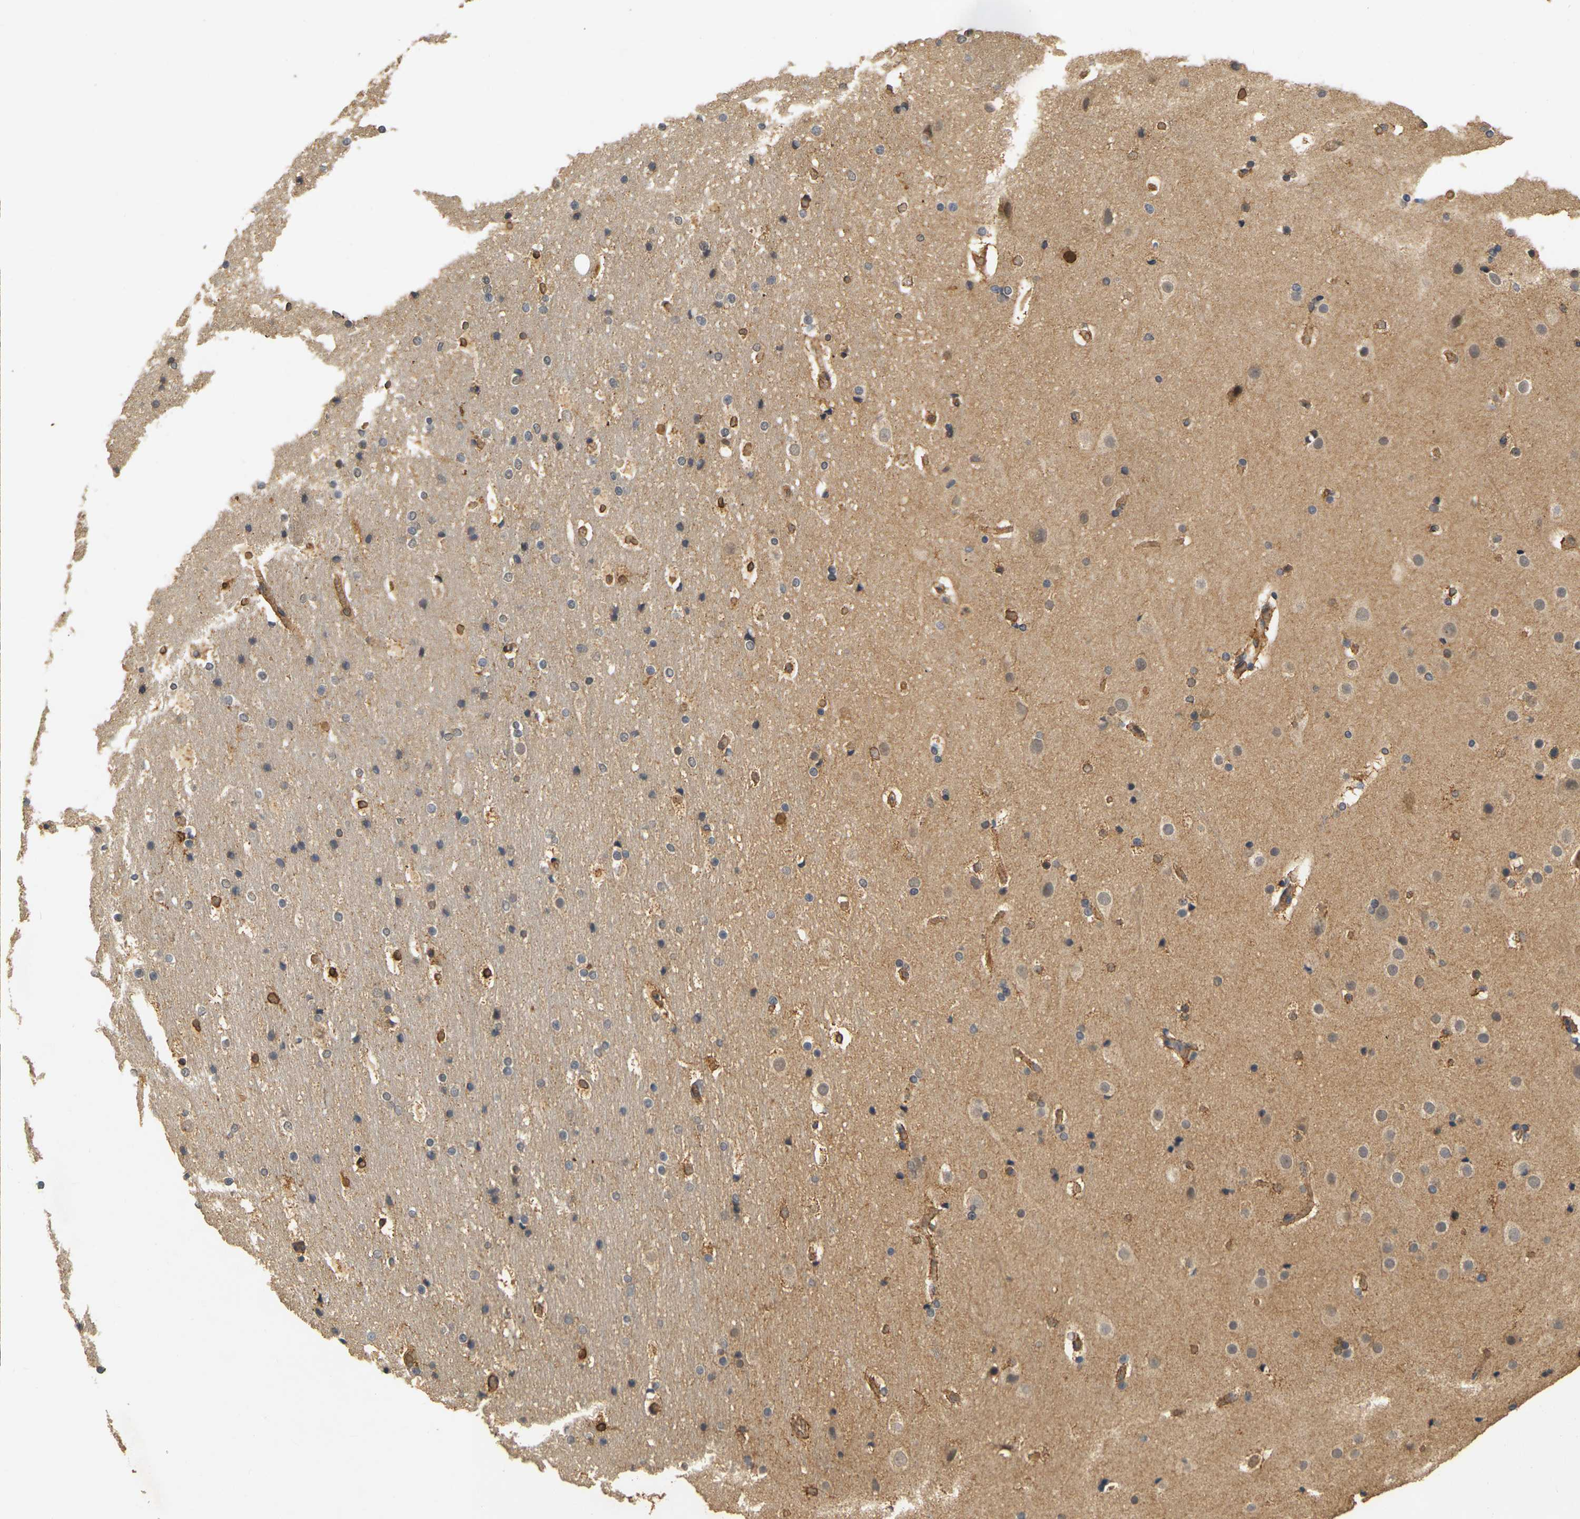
{"staining": {"intensity": "weak", "quantity": ">75%", "location": "cytoplasmic/membranous"}, "tissue": "cerebral cortex", "cell_type": "Endothelial cells", "image_type": "normal", "snomed": [{"axis": "morphology", "description": "Normal tissue, NOS"}, {"axis": "topography", "description": "Cerebral cortex"}], "caption": "Cerebral cortex stained with DAB immunohistochemistry (IHC) displays low levels of weak cytoplasmic/membranous positivity in about >75% of endothelial cells.", "gene": "MEGF9", "patient": {"sex": "male", "age": 57}}